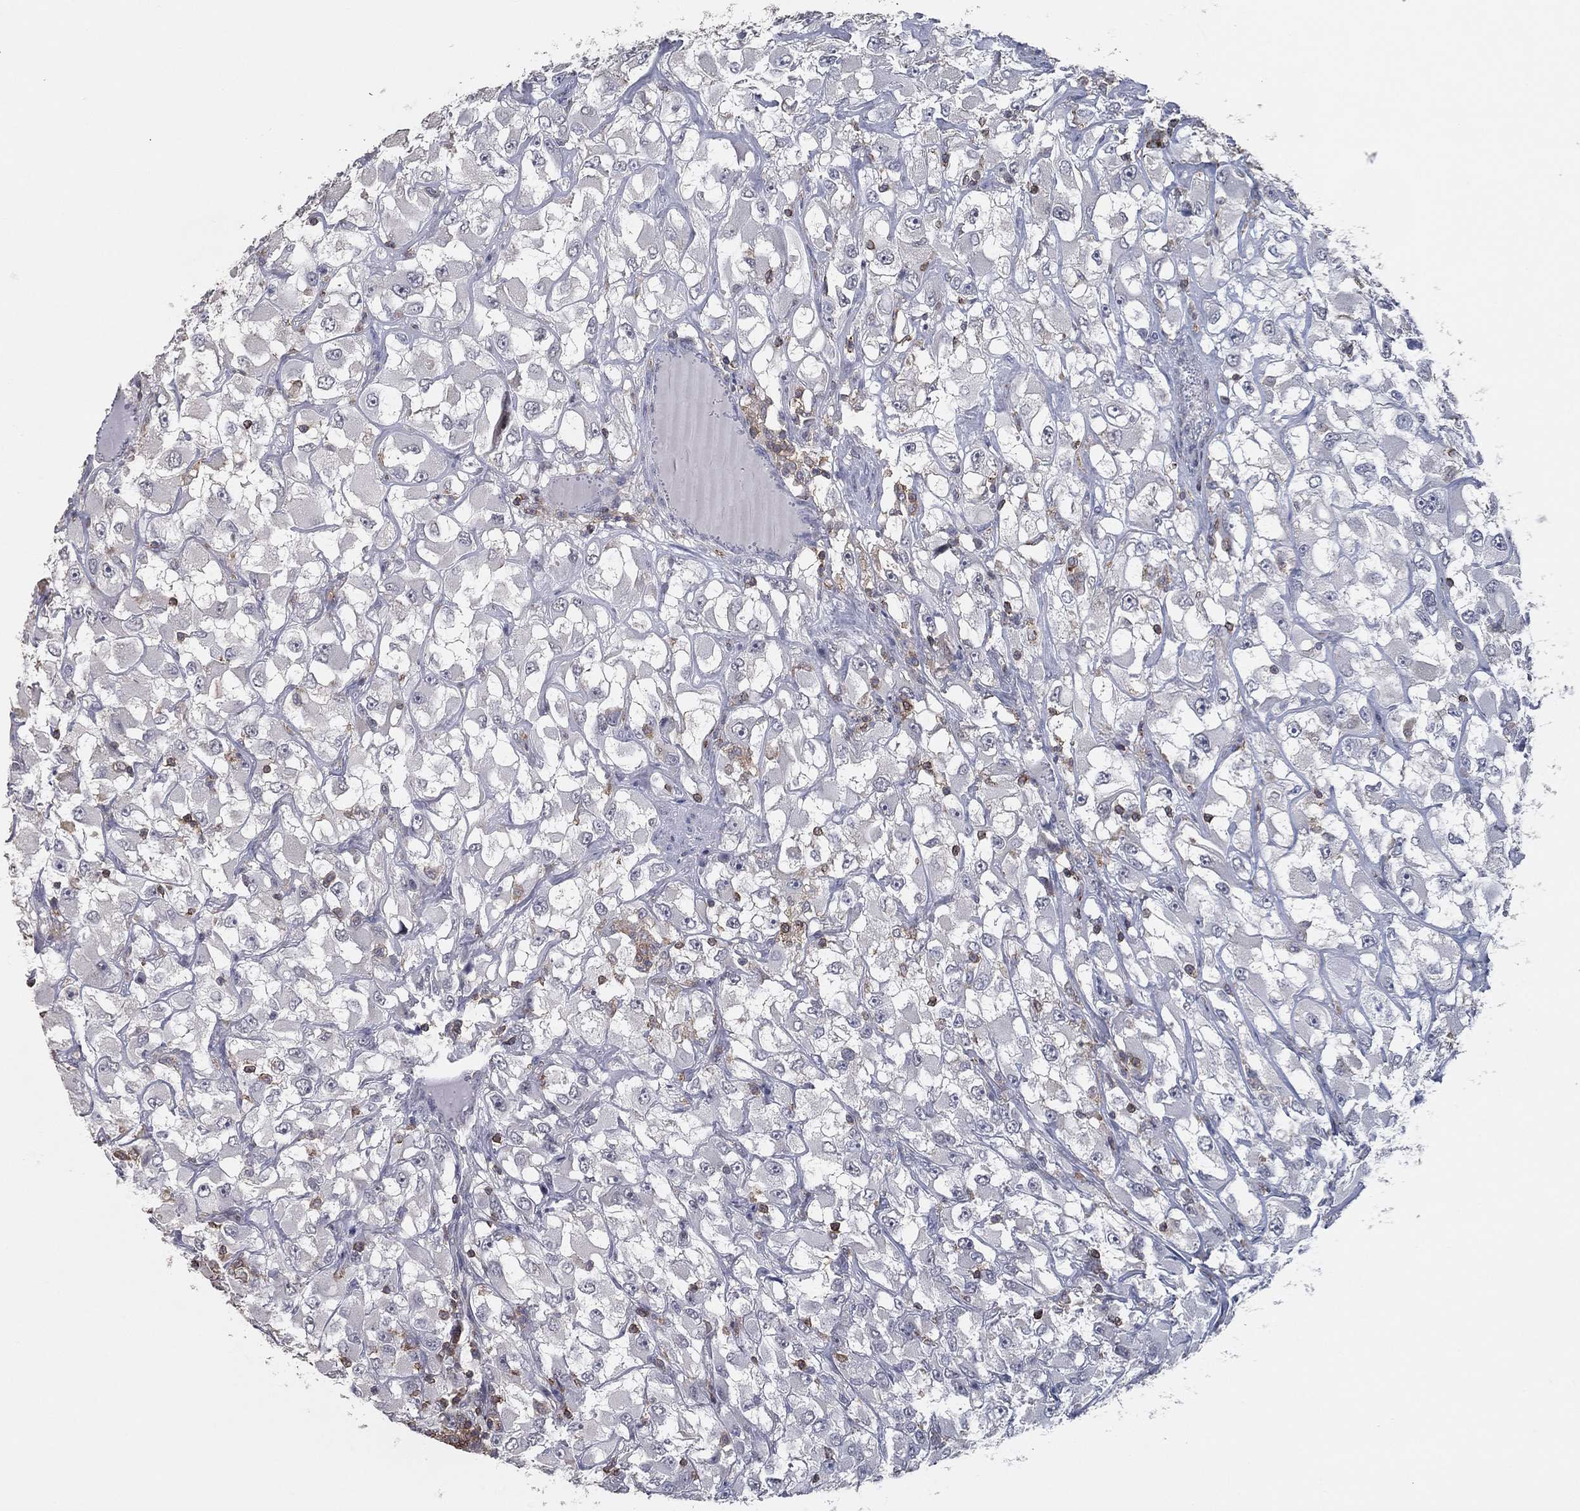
{"staining": {"intensity": "negative", "quantity": "none", "location": "none"}, "tissue": "renal cancer", "cell_type": "Tumor cells", "image_type": "cancer", "snomed": [{"axis": "morphology", "description": "Adenocarcinoma, NOS"}, {"axis": "topography", "description": "Kidney"}], "caption": "IHC image of neoplastic tissue: renal cancer stained with DAB (3,3'-diaminobenzidine) reveals no significant protein staining in tumor cells. (Stains: DAB IHC with hematoxylin counter stain, Microscopy: brightfield microscopy at high magnification).", "gene": "PSTPIP1", "patient": {"sex": "female", "age": 52}}